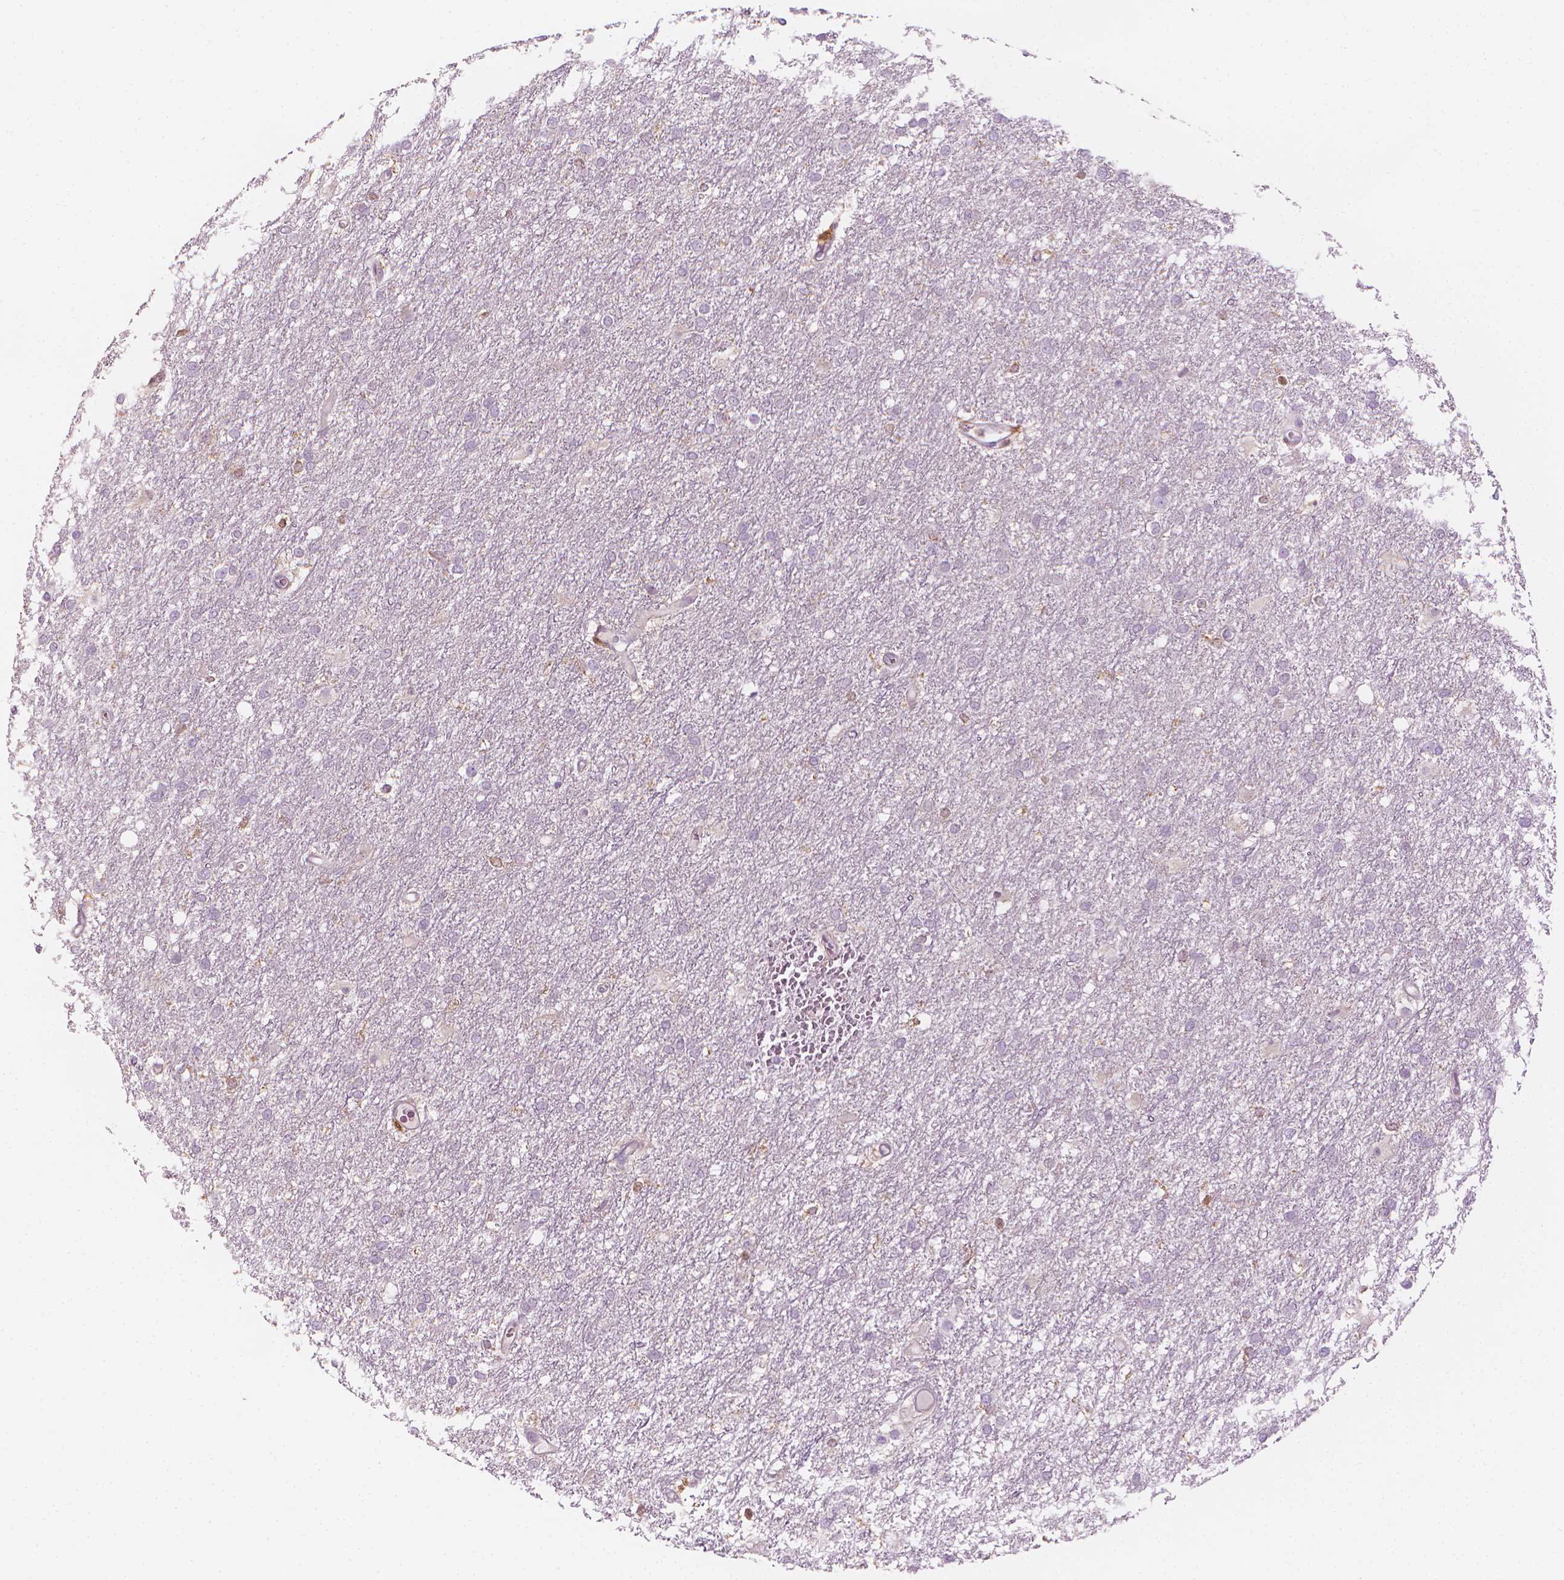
{"staining": {"intensity": "negative", "quantity": "none", "location": "none"}, "tissue": "glioma", "cell_type": "Tumor cells", "image_type": "cancer", "snomed": [{"axis": "morphology", "description": "Glioma, malignant, High grade"}, {"axis": "topography", "description": "Brain"}], "caption": "DAB (3,3'-diaminobenzidine) immunohistochemical staining of human glioma shows no significant staining in tumor cells.", "gene": "SHMT1", "patient": {"sex": "female", "age": 61}}